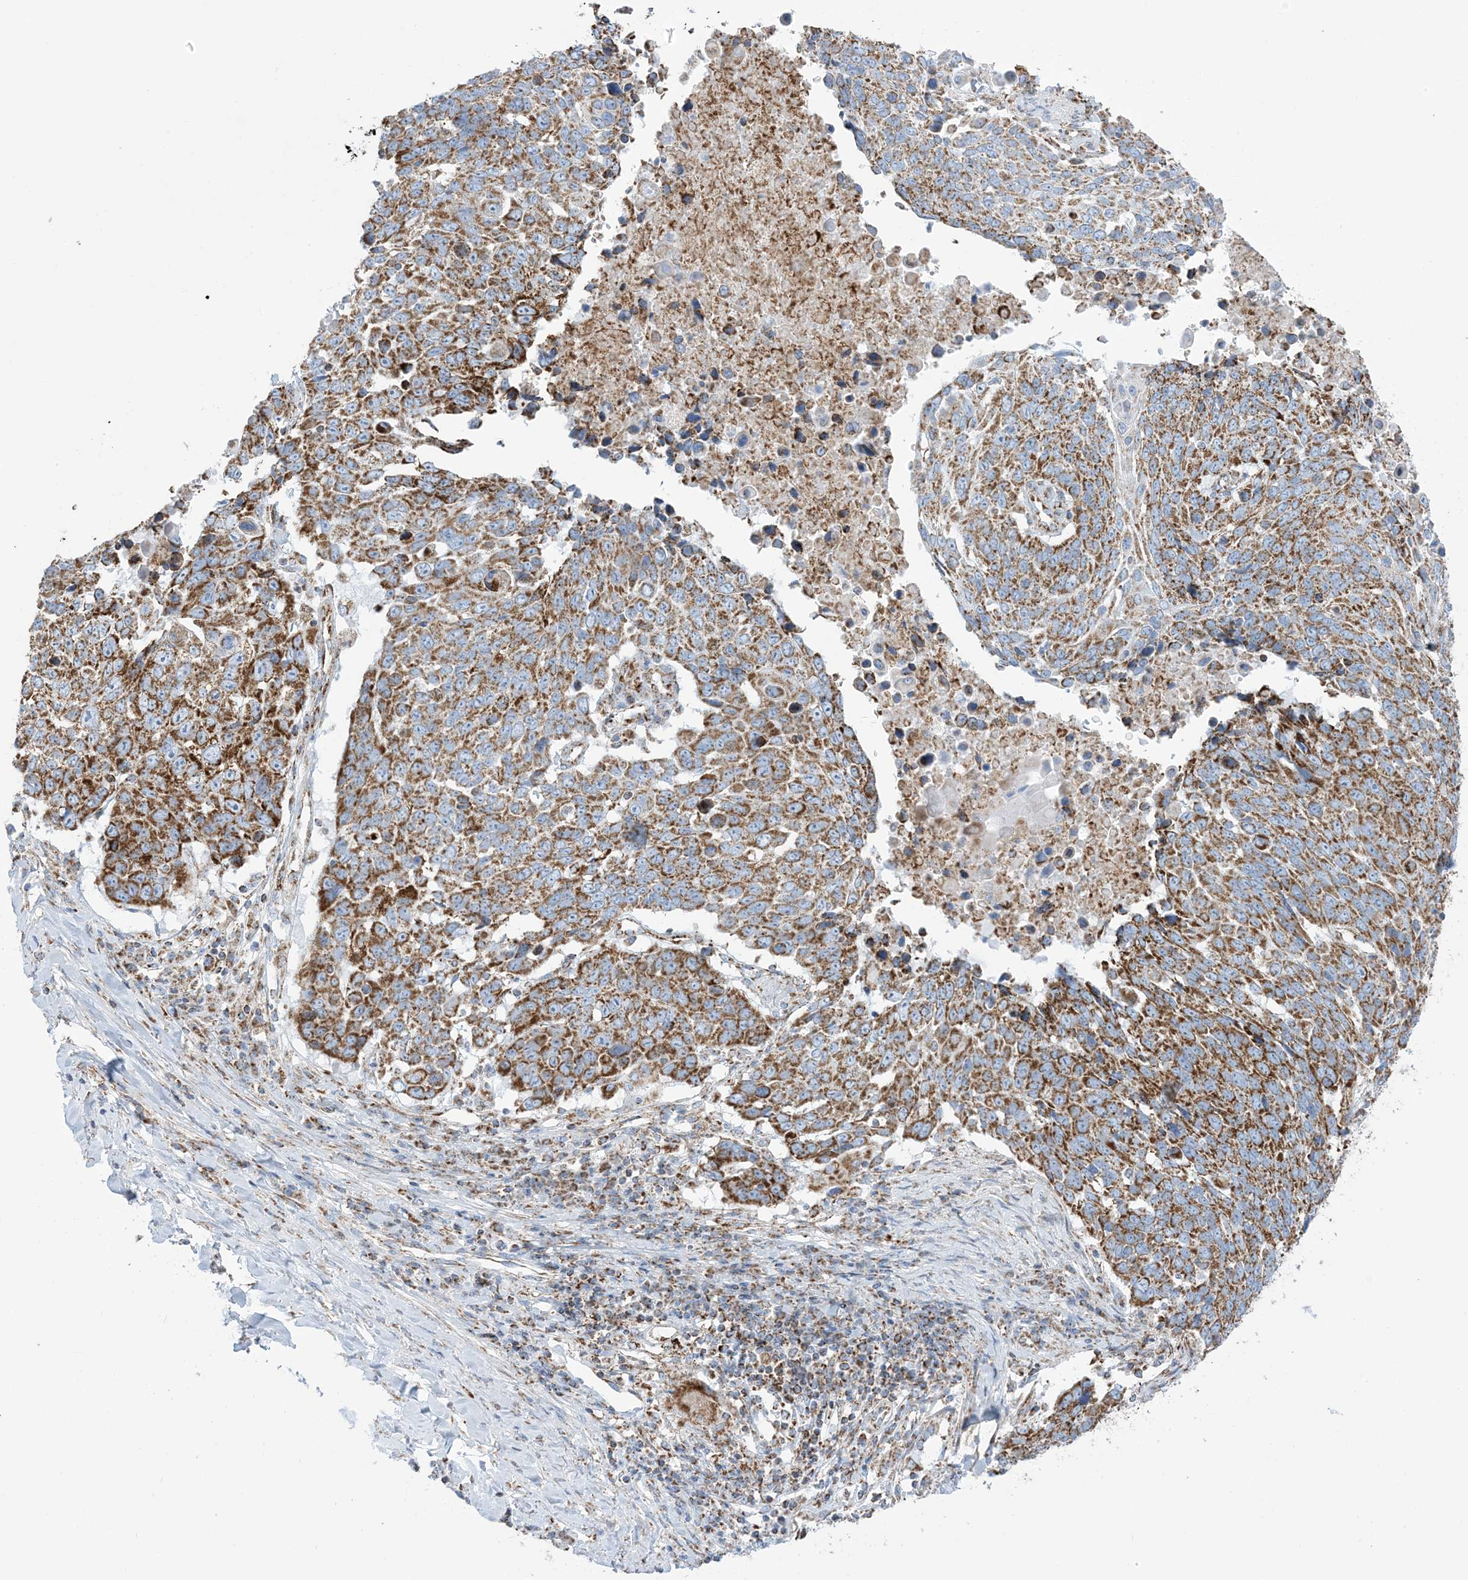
{"staining": {"intensity": "moderate", "quantity": ">75%", "location": "cytoplasmic/membranous"}, "tissue": "lung cancer", "cell_type": "Tumor cells", "image_type": "cancer", "snomed": [{"axis": "morphology", "description": "Squamous cell carcinoma, NOS"}, {"axis": "topography", "description": "Lung"}], "caption": "The photomicrograph reveals immunohistochemical staining of squamous cell carcinoma (lung). There is moderate cytoplasmic/membranous expression is seen in approximately >75% of tumor cells.", "gene": "SAMM50", "patient": {"sex": "male", "age": 66}}